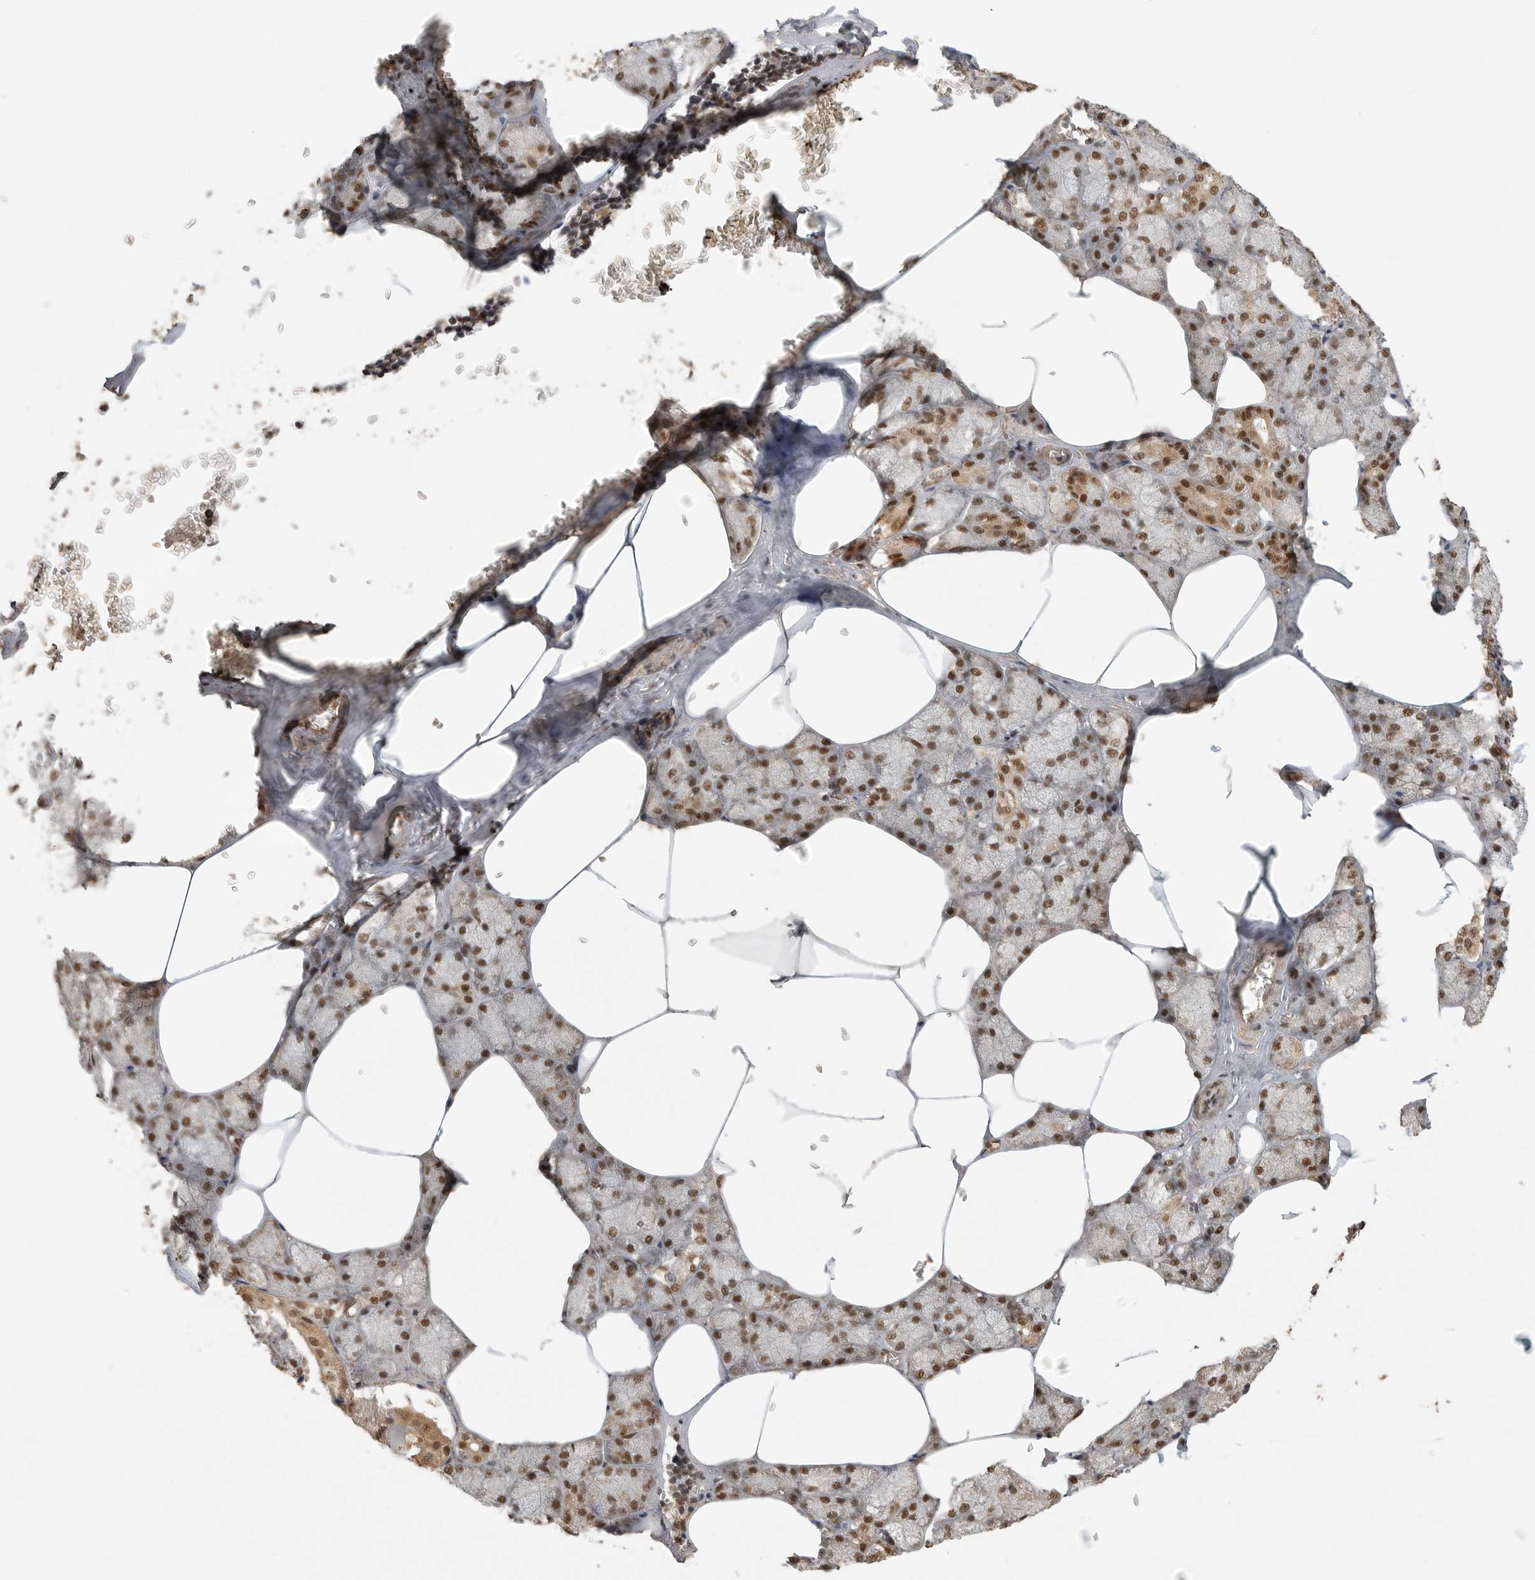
{"staining": {"intensity": "moderate", "quantity": "25%-75%", "location": "cytoplasmic/membranous,nuclear"}, "tissue": "salivary gland", "cell_type": "Glandular cells", "image_type": "normal", "snomed": [{"axis": "morphology", "description": "Normal tissue, NOS"}, {"axis": "topography", "description": "Salivary gland"}], "caption": "The photomicrograph shows a brown stain indicating the presence of a protein in the cytoplasmic/membranous,nuclear of glandular cells in salivary gland.", "gene": "DFFA", "patient": {"sex": "male", "age": 62}}